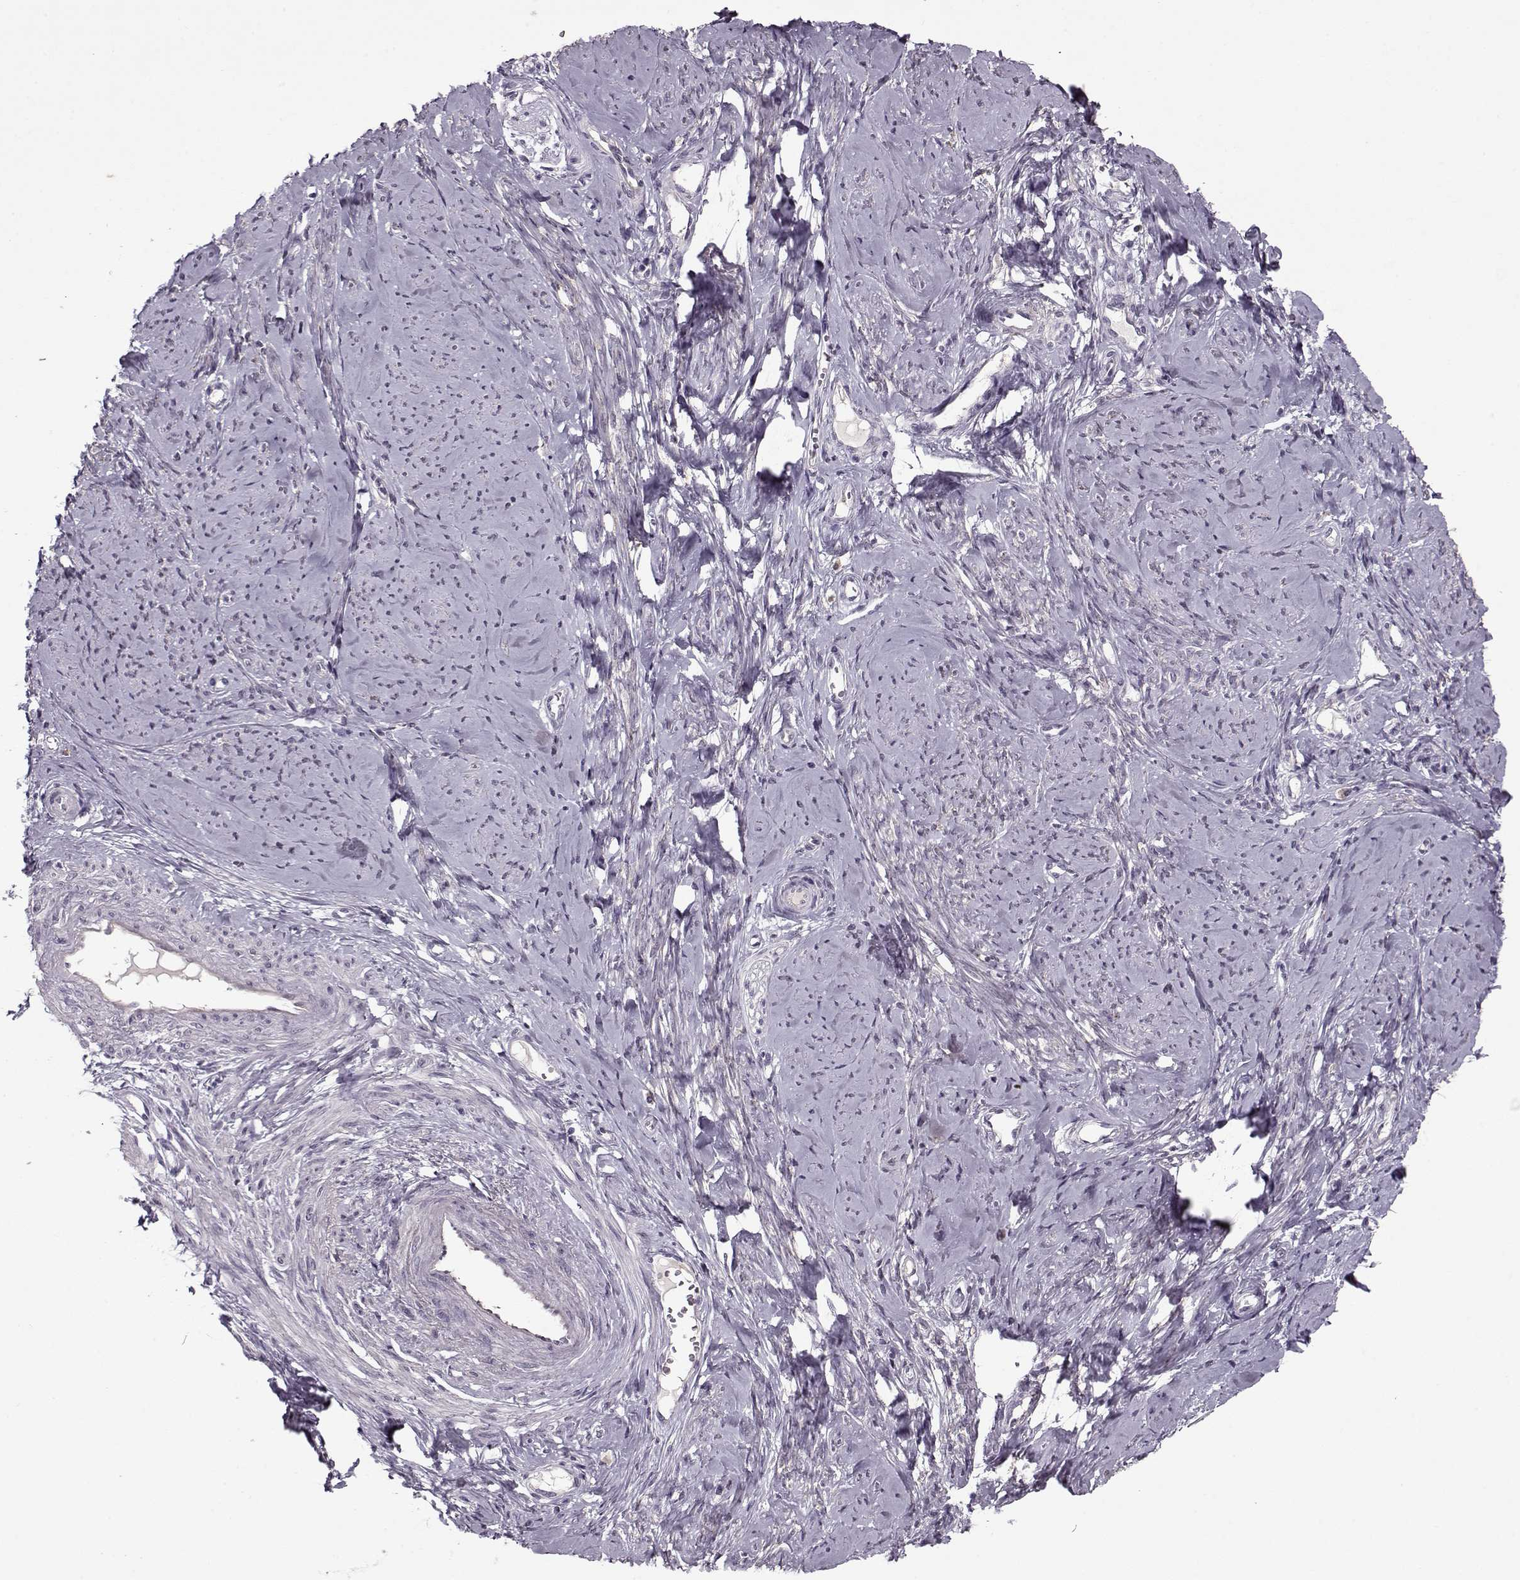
{"staining": {"intensity": "negative", "quantity": "none", "location": "none"}, "tissue": "smooth muscle", "cell_type": "Smooth muscle cells", "image_type": "normal", "snomed": [{"axis": "morphology", "description": "Normal tissue, NOS"}, {"axis": "topography", "description": "Smooth muscle"}], "caption": "High power microscopy micrograph of an immunohistochemistry micrograph of benign smooth muscle, revealing no significant expression in smooth muscle cells.", "gene": "ACOT11", "patient": {"sex": "female", "age": 48}}